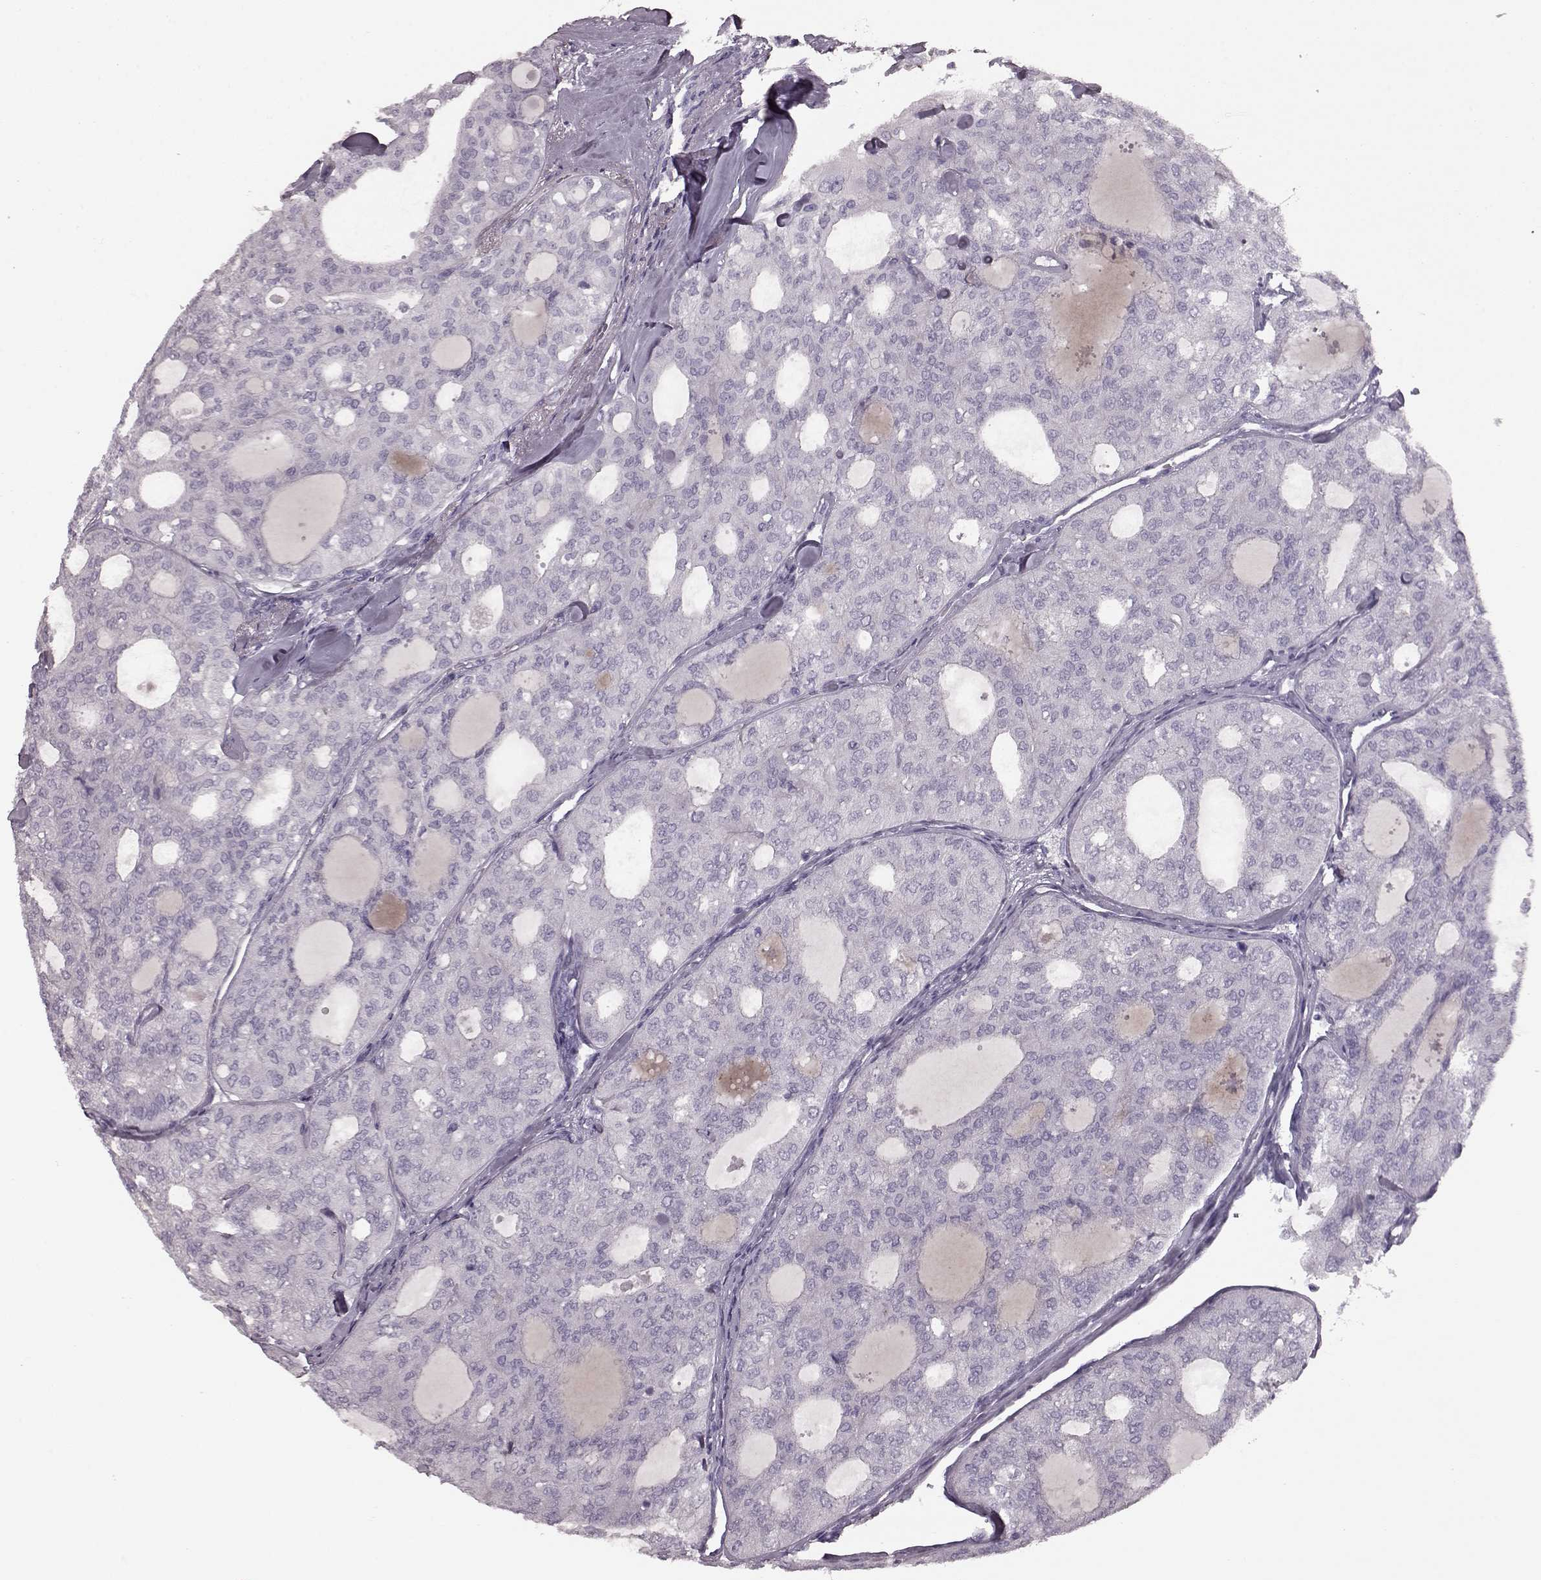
{"staining": {"intensity": "negative", "quantity": "none", "location": "none"}, "tissue": "thyroid cancer", "cell_type": "Tumor cells", "image_type": "cancer", "snomed": [{"axis": "morphology", "description": "Follicular adenoma carcinoma, NOS"}, {"axis": "topography", "description": "Thyroid gland"}], "caption": "The image exhibits no significant staining in tumor cells of thyroid cancer.", "gene": "CRYBA2", "patient": {"sex": "male", "age": 75}}